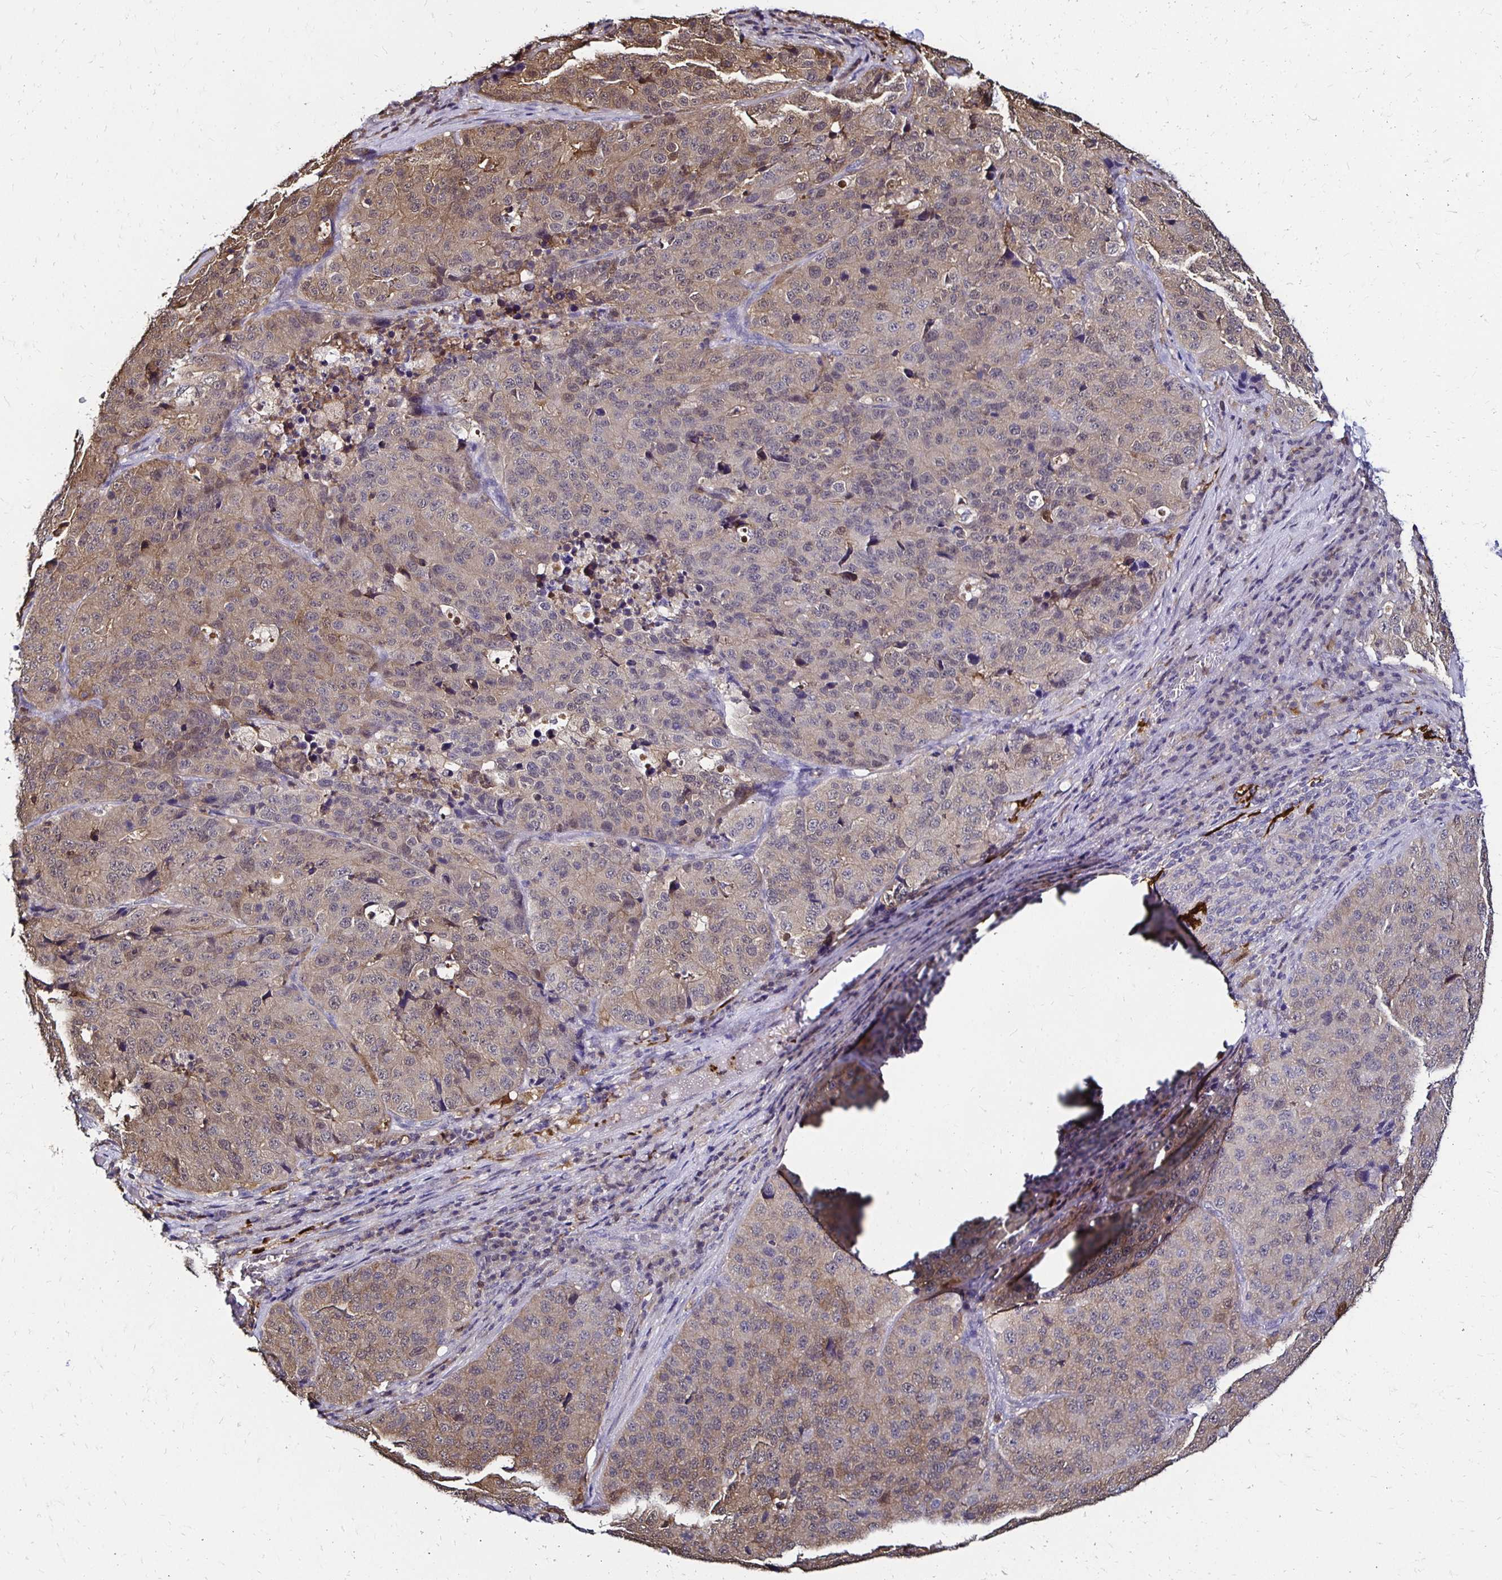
{"staining": {"intensity": "weak", "quantity": "25%-75%", "location": "cytoplasmic/membranous,nuclear"}, "tissue": "stomach cancer", "cell_type": "Tumor cells", "image_type": "cancer", "snomed": [{"axis": "morphology", "description": "Adenocarcinoma, NOS"}, {"axis": "topography", "description": "Stomach"}], "caption": "Tumor cells display weak cytoplasmic/membranous and nuclear staining in approximately 25%-75% of cells in stomach adenocarcinoma.", "gene": "TXN", "patient": {"sex": "male", "age": 71}}